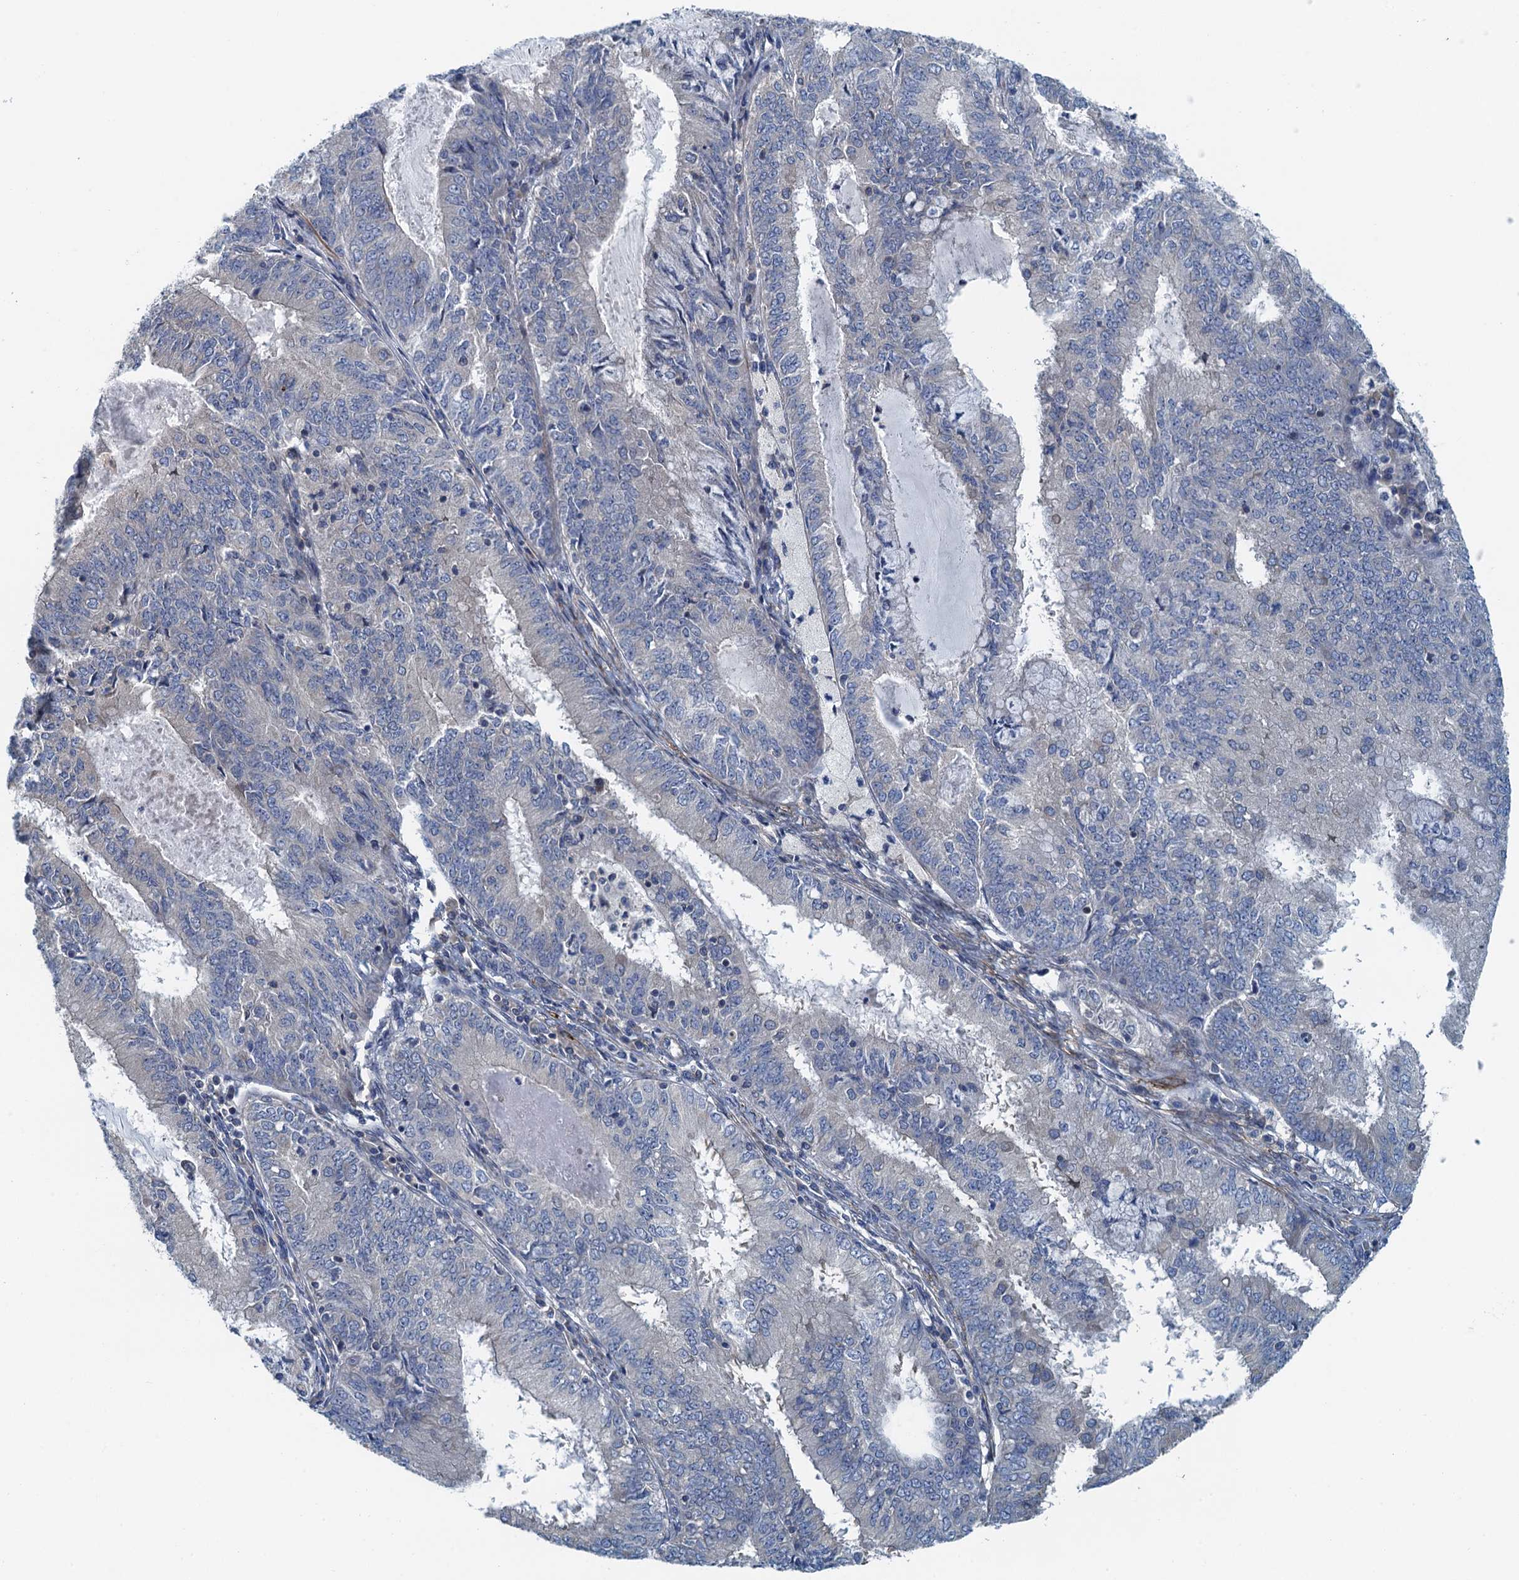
{"staining": {"intensity": "negative", "quantity": "none", "location": "none"}, "tissue": "endometrial cancer", "cell_type": "Tumor cells", "image_type": "cancer", "snomed": [{"axis": "morphology", "description": "Adenocarcinoma, NOS"}, {"axis": "topography", "description": "Endometrium"}], "caption": "Tumor cells are negative for brown protein staining in endometrial adenocarcinoma.", "gene": "PPP1R14D", "patient": {"sex": "female", "age": 57}}